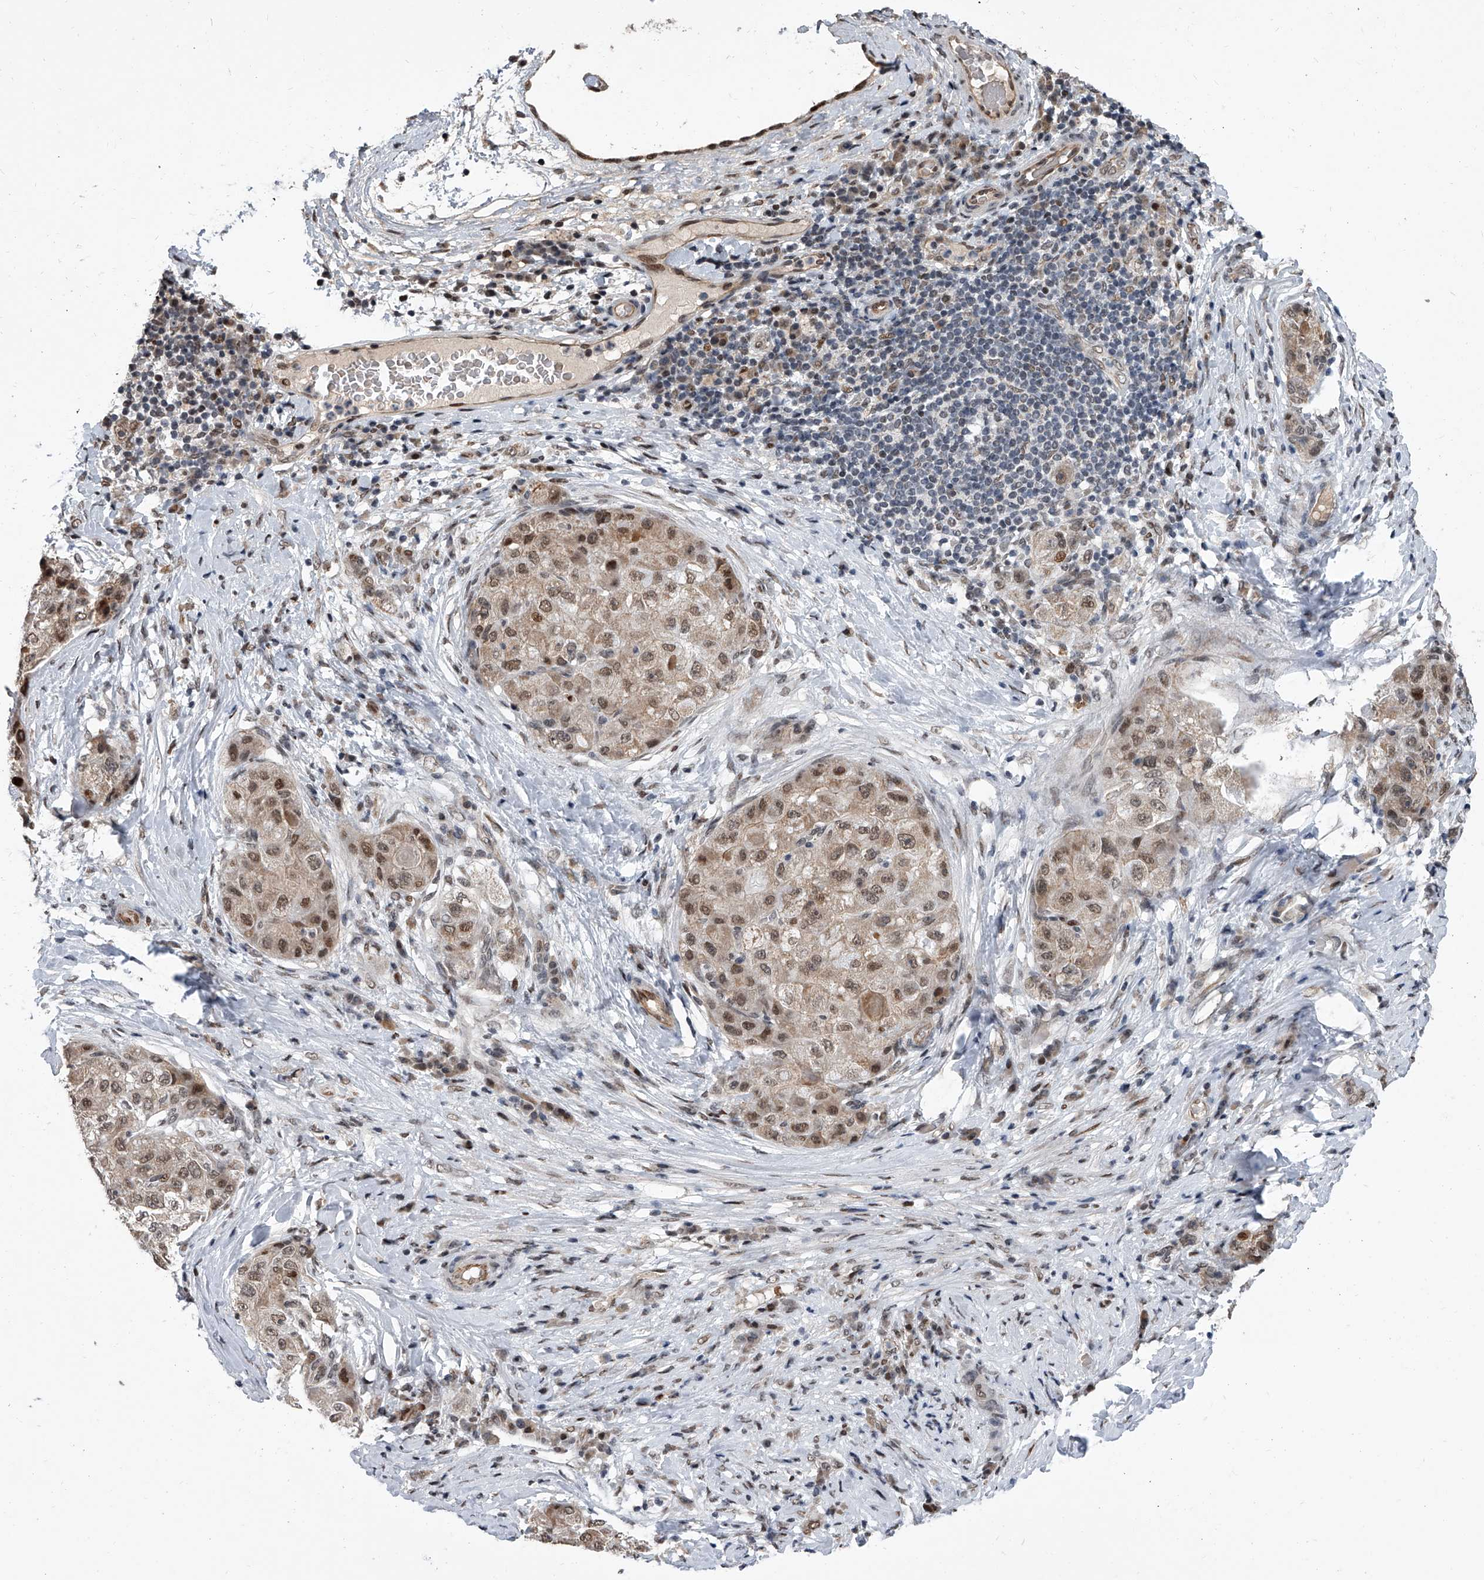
{"staining": {"intensity": "moderate", "quantity": ">75%", "location": "cytoplasmic/membranous,nuclear"}, "tissue": "liver cancer", "cell_type": "Tumor cells", "image_type": "cancer", "snomed": [{"axis": "morphology", "description": "Carcinoma, Hepatocellular, NOS"}, {"axis": "topography", "description": "Liver"}], "caption": "A high-resolution micrograph shows IHC staining of liver hepatocellular carcinoma, which reveals moderate cytoplasmic/membranous and nuclear staining in approximately >75% of tumor cells.", "gene": "ZNF426", "patient": {"sex": "male", "age": 80}}